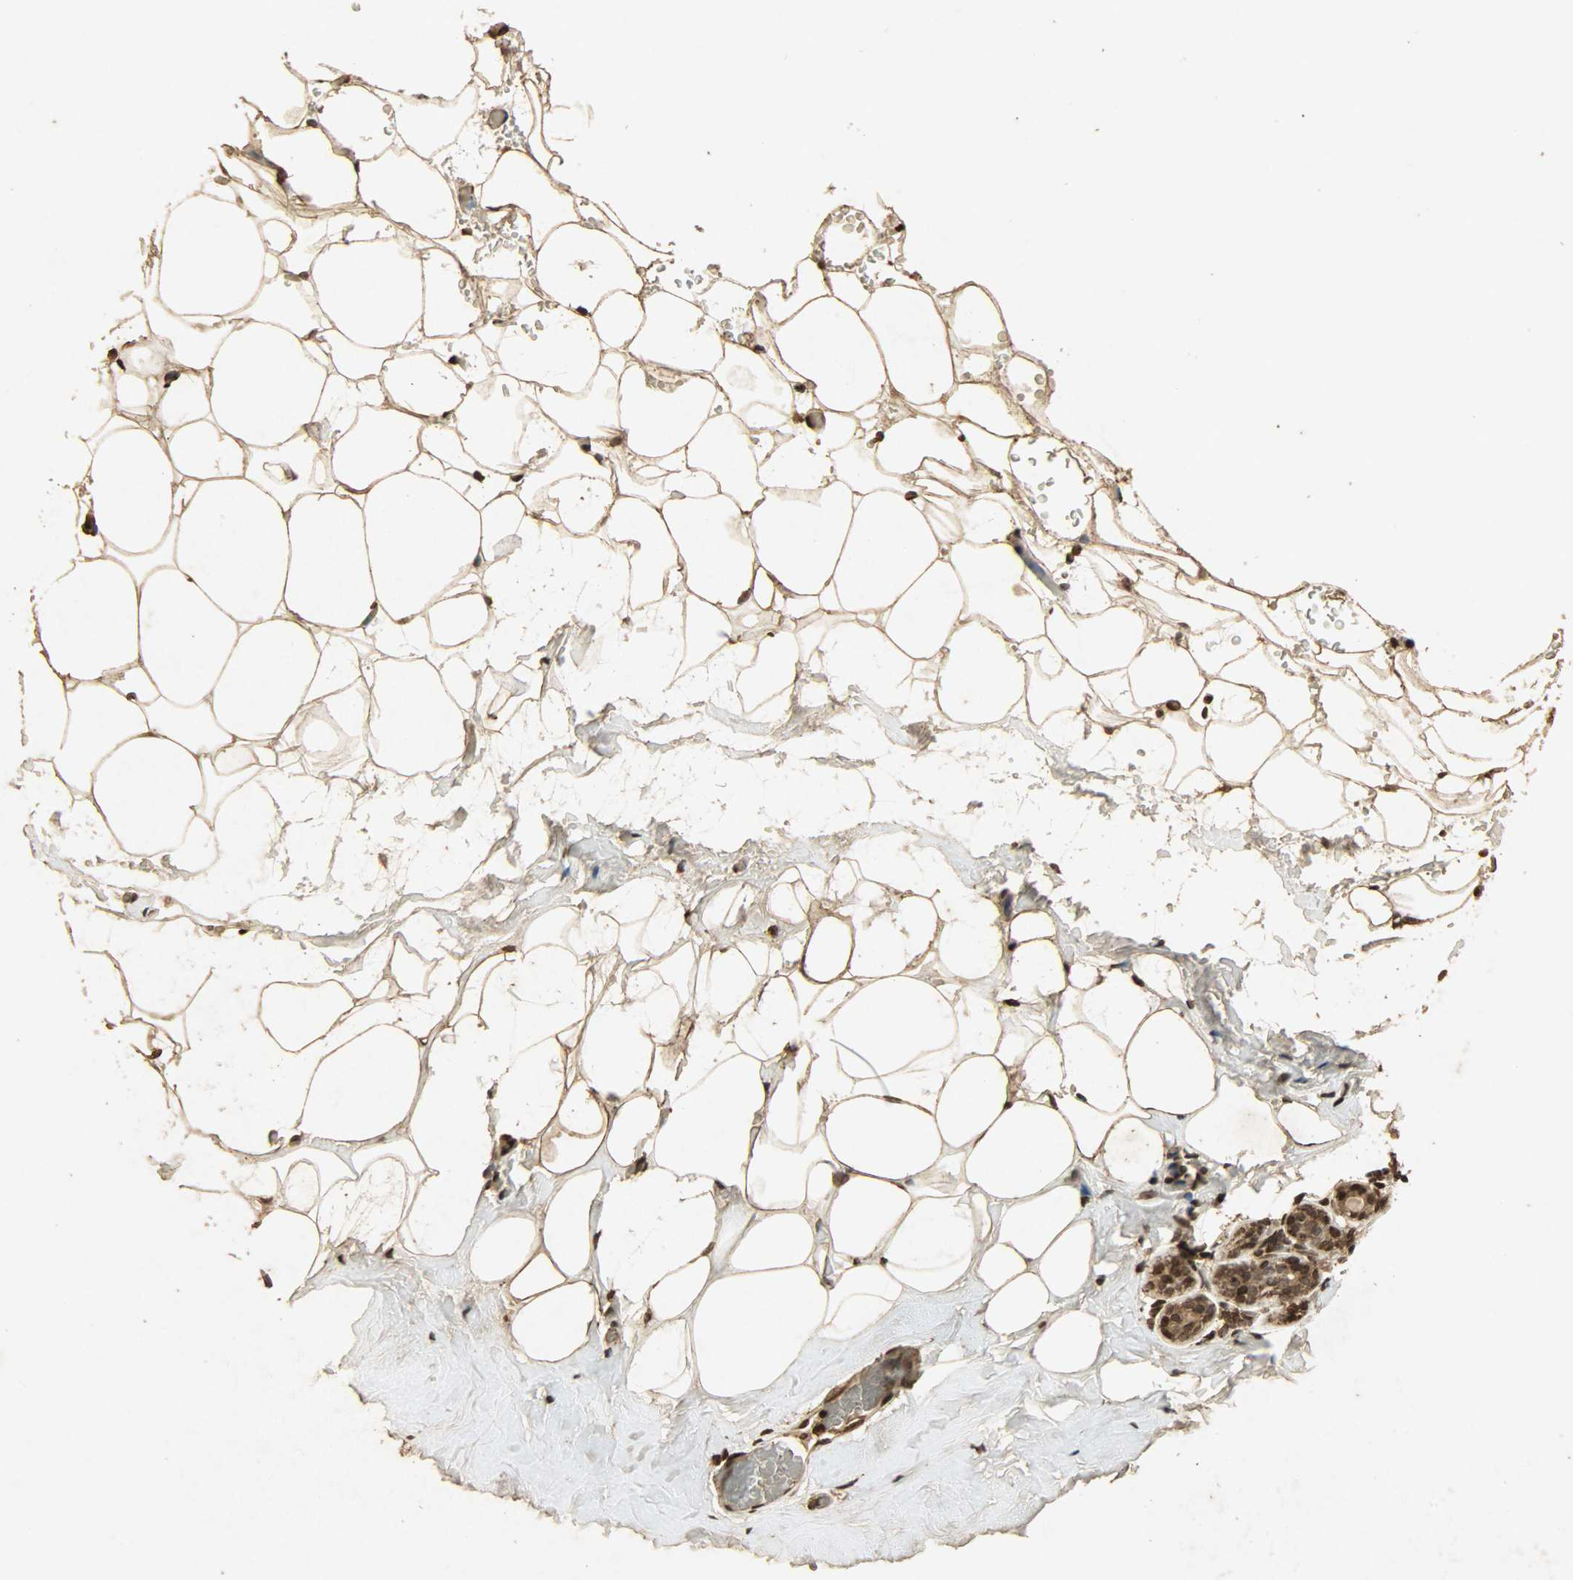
{"staining": {"intensity": "moderate", "quantity": ">75%", "location": "cytoplasmic/membranous,nuclear"}, "tissue": "breast", "cell_type": "Adipocytes", "image_type": "normal", "snomed": [{"axis": "morphology", "description": "Normal tissue, NOS"}, {"axis": "topography", "description": "Breast"}], "caption": "The micrograph demonstrates a brown stain indicating the presence of a protein in the cytoplasmic/membranous,nuclear of adipocytes in breast. The protein is shown in brown color, while the nuclei are stained blue.", "gene": "PPP3R1", "patient": {"sex": "female", "age": 75}}